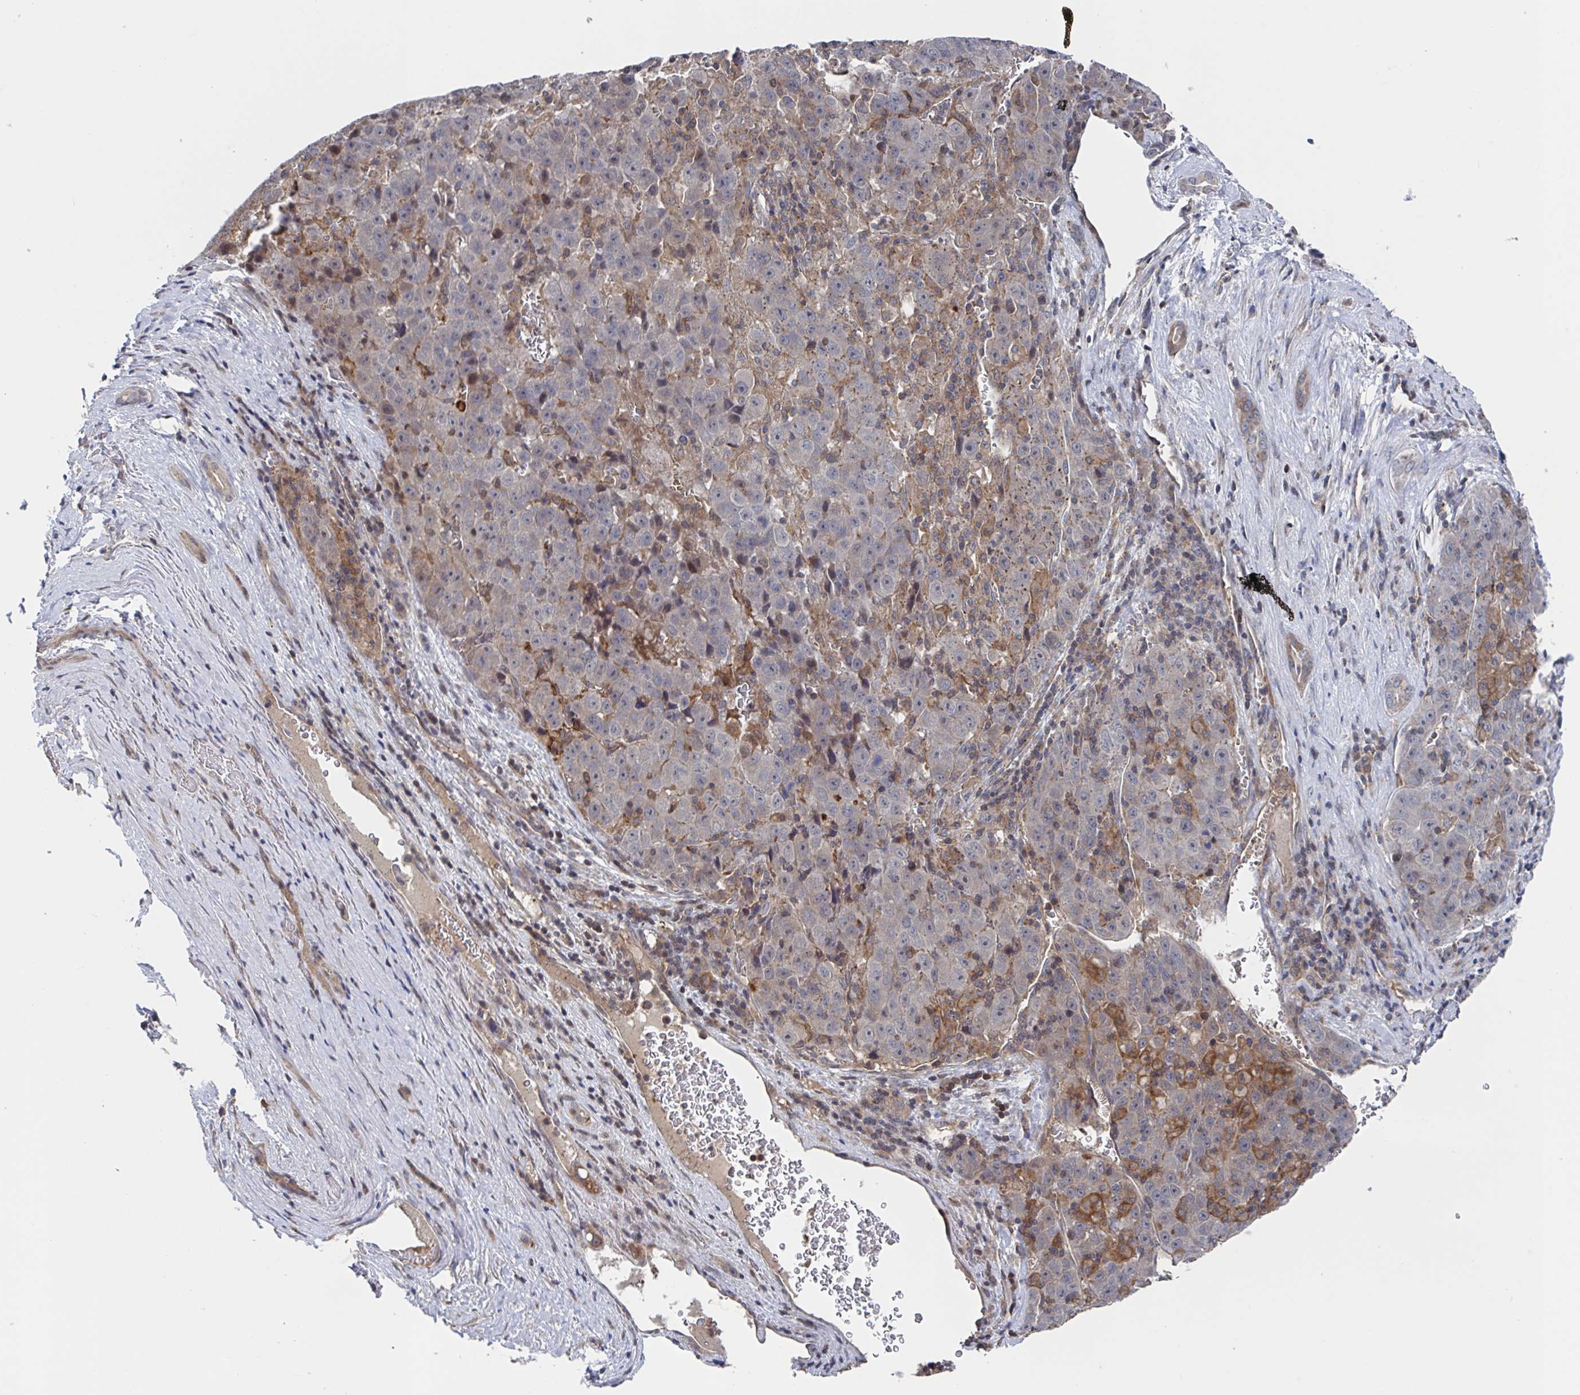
{"staining": {"intensity": "negative", "quantity": "none", "location": "none"}, "tissue": "liver cancer", "cell_type": "Tumor cells", "image_type": "cancer", "snomed": [{"axis": "morphology", "description": "Carcinoma, Hepatocellular, NOS"}, {"axis": "topography", "description": "Liver"}], "caption": "There is no significant expression in tumor cells of liver hepatocellular carcinoma.", "gene": "DHRS12", "patient": {"sex": "female", "age": 53}}